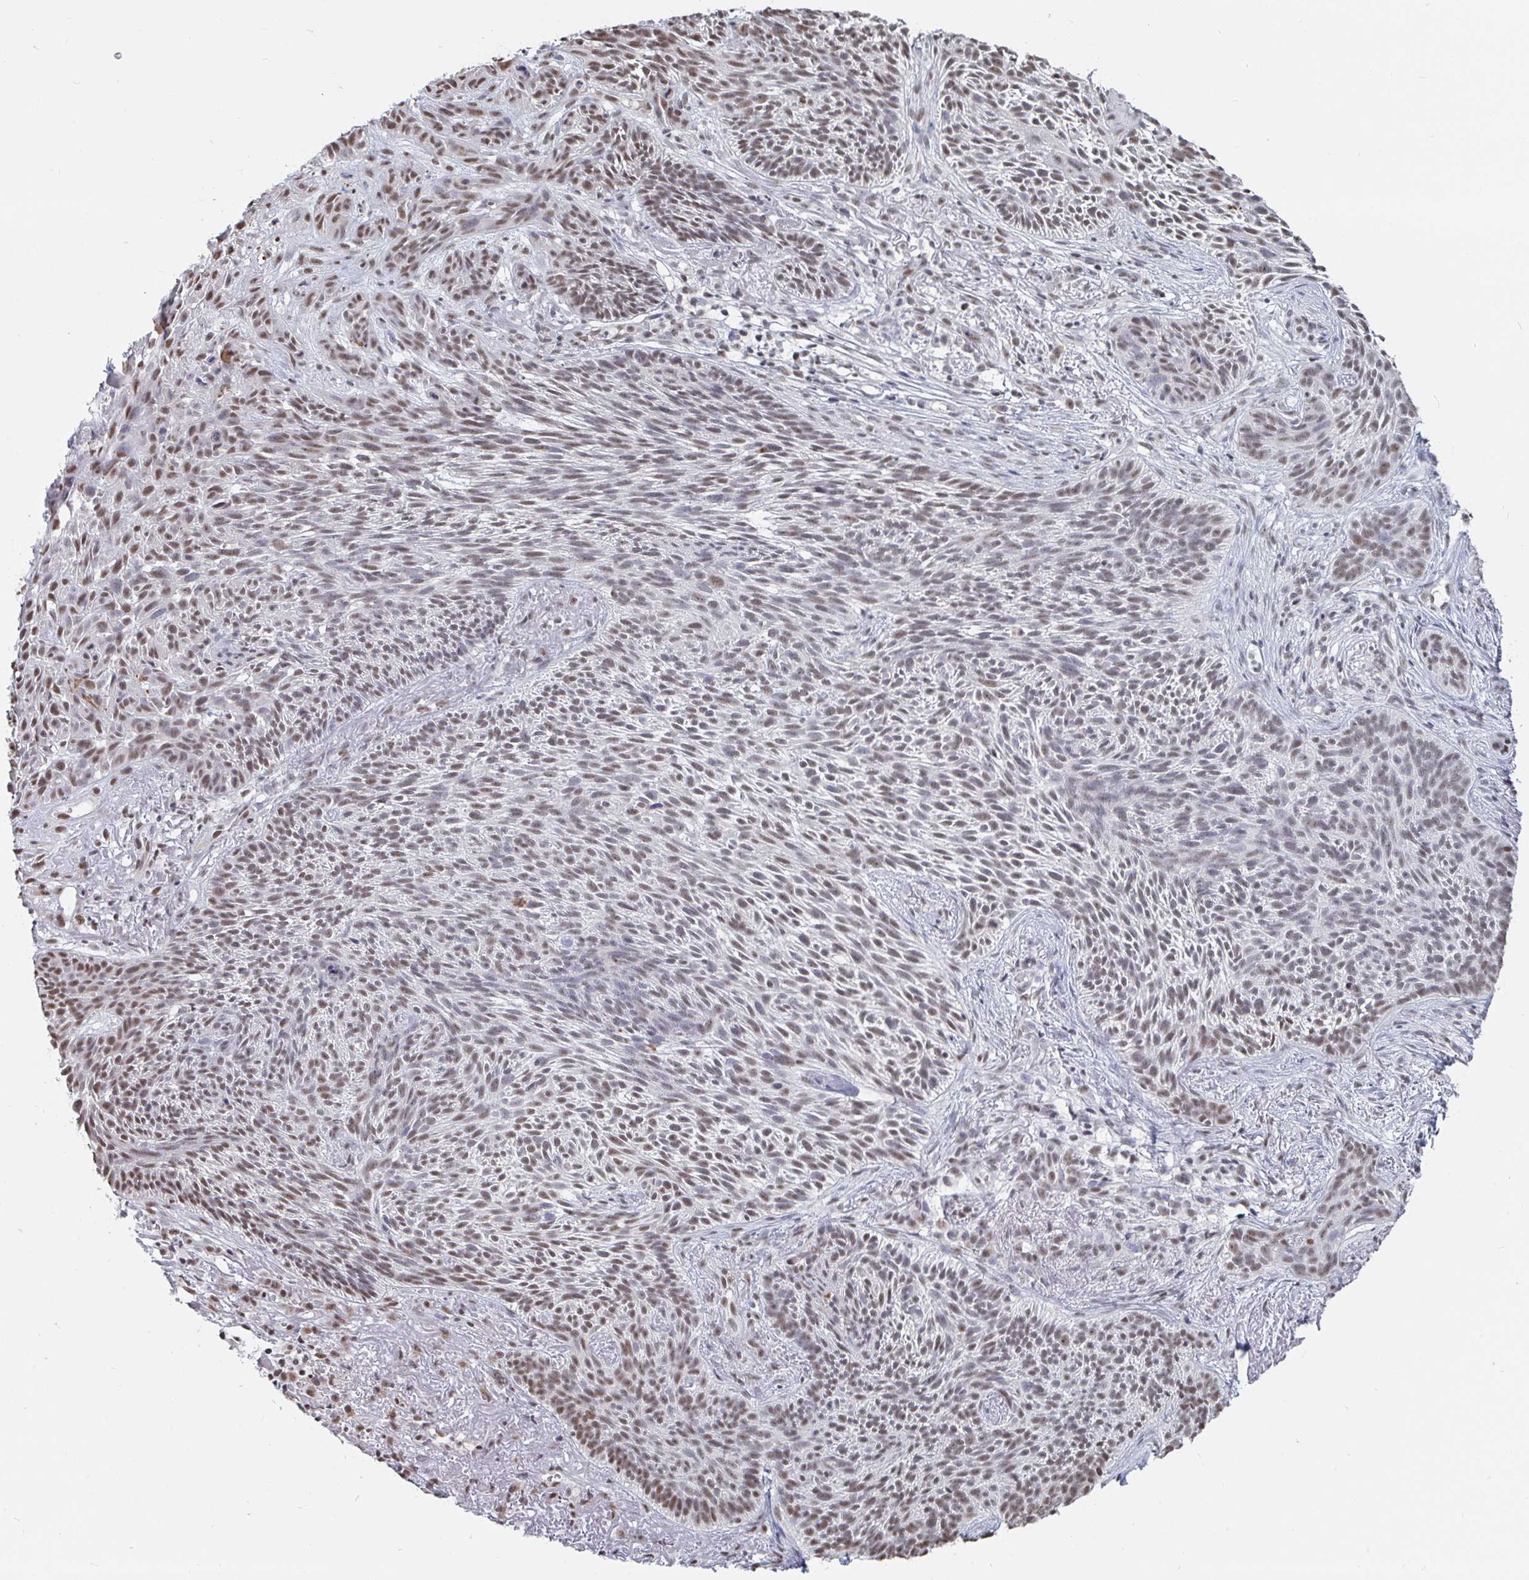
{"staining": {"intensity": "moderate", "quantity": "25%-75%", "location": "nuclear"}, "tissue": "skin cancer", "cell_type": "Tumor cells", "image_type": "cancer", "snomed": [{"axis": "morphology", "description": "Basal cell carcinoma"}, {"axis": "topography", "description": "Skin"}], "caption": "Protein expression analysis of skin cancer shows moderate nuclear expression in about 25%-75% of tumor cells.", "gene": "TRIP12", "patient": {"sex": "female", "age": 78}}